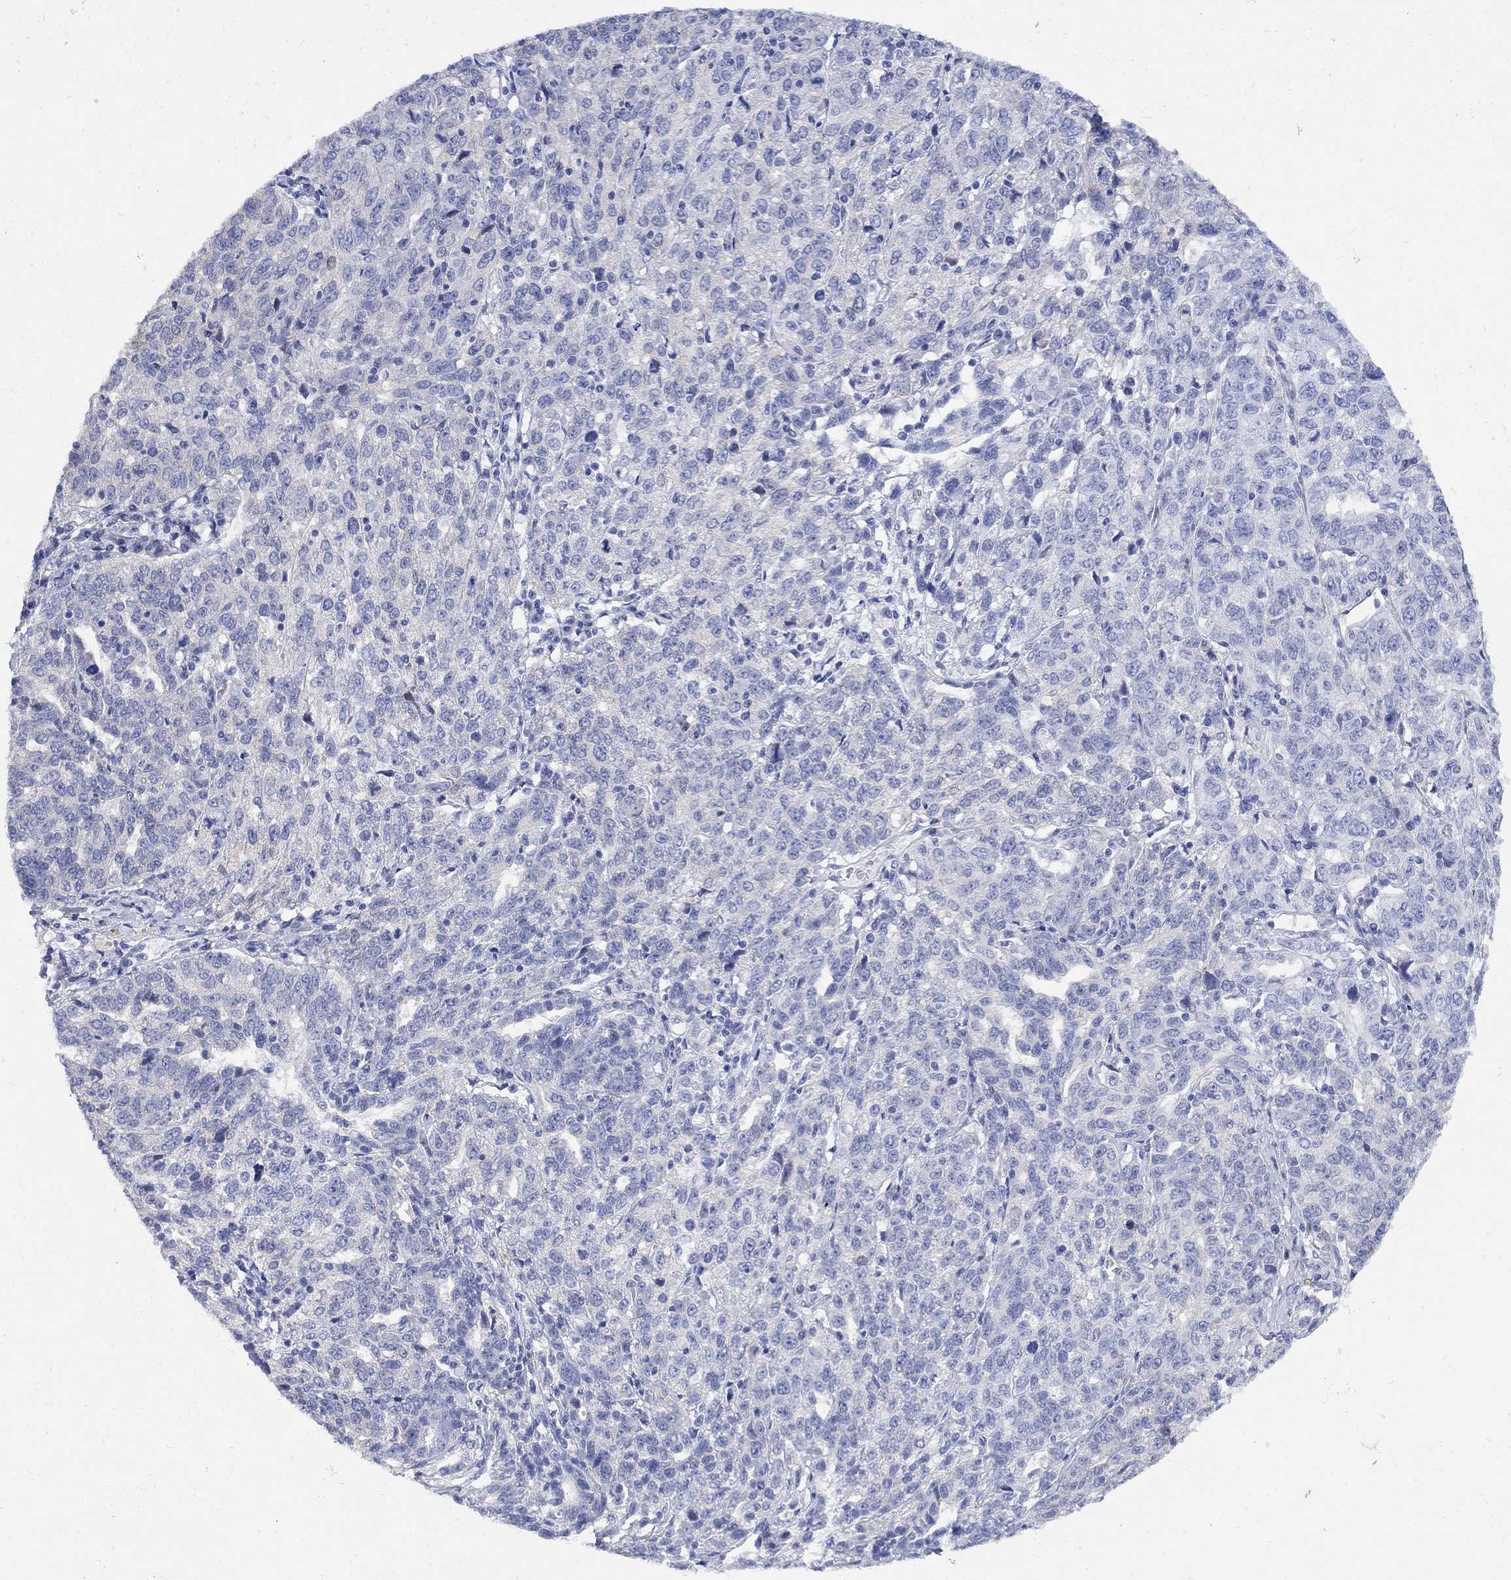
{"staining": {"intensity": "negative", "quantity": "none", "location": "none"}, "tissue": "ovarian cancer", "cell_type": "Tumor cells", "image_type": "cancer", "snomed": [{"axis": "morphology", "description": "Cystadenocarcinoma, serous, NOS"}, {"axis": "topography", "description": "Ovary"}], "caption": "DAB immunohistochemical staining of human ovarian cancer (serous cystadenocarcinoma) demonstrates no significant staining in tumor cells.", "gene": "MYL1", "patient": {"sex": "female", "age": 71}}